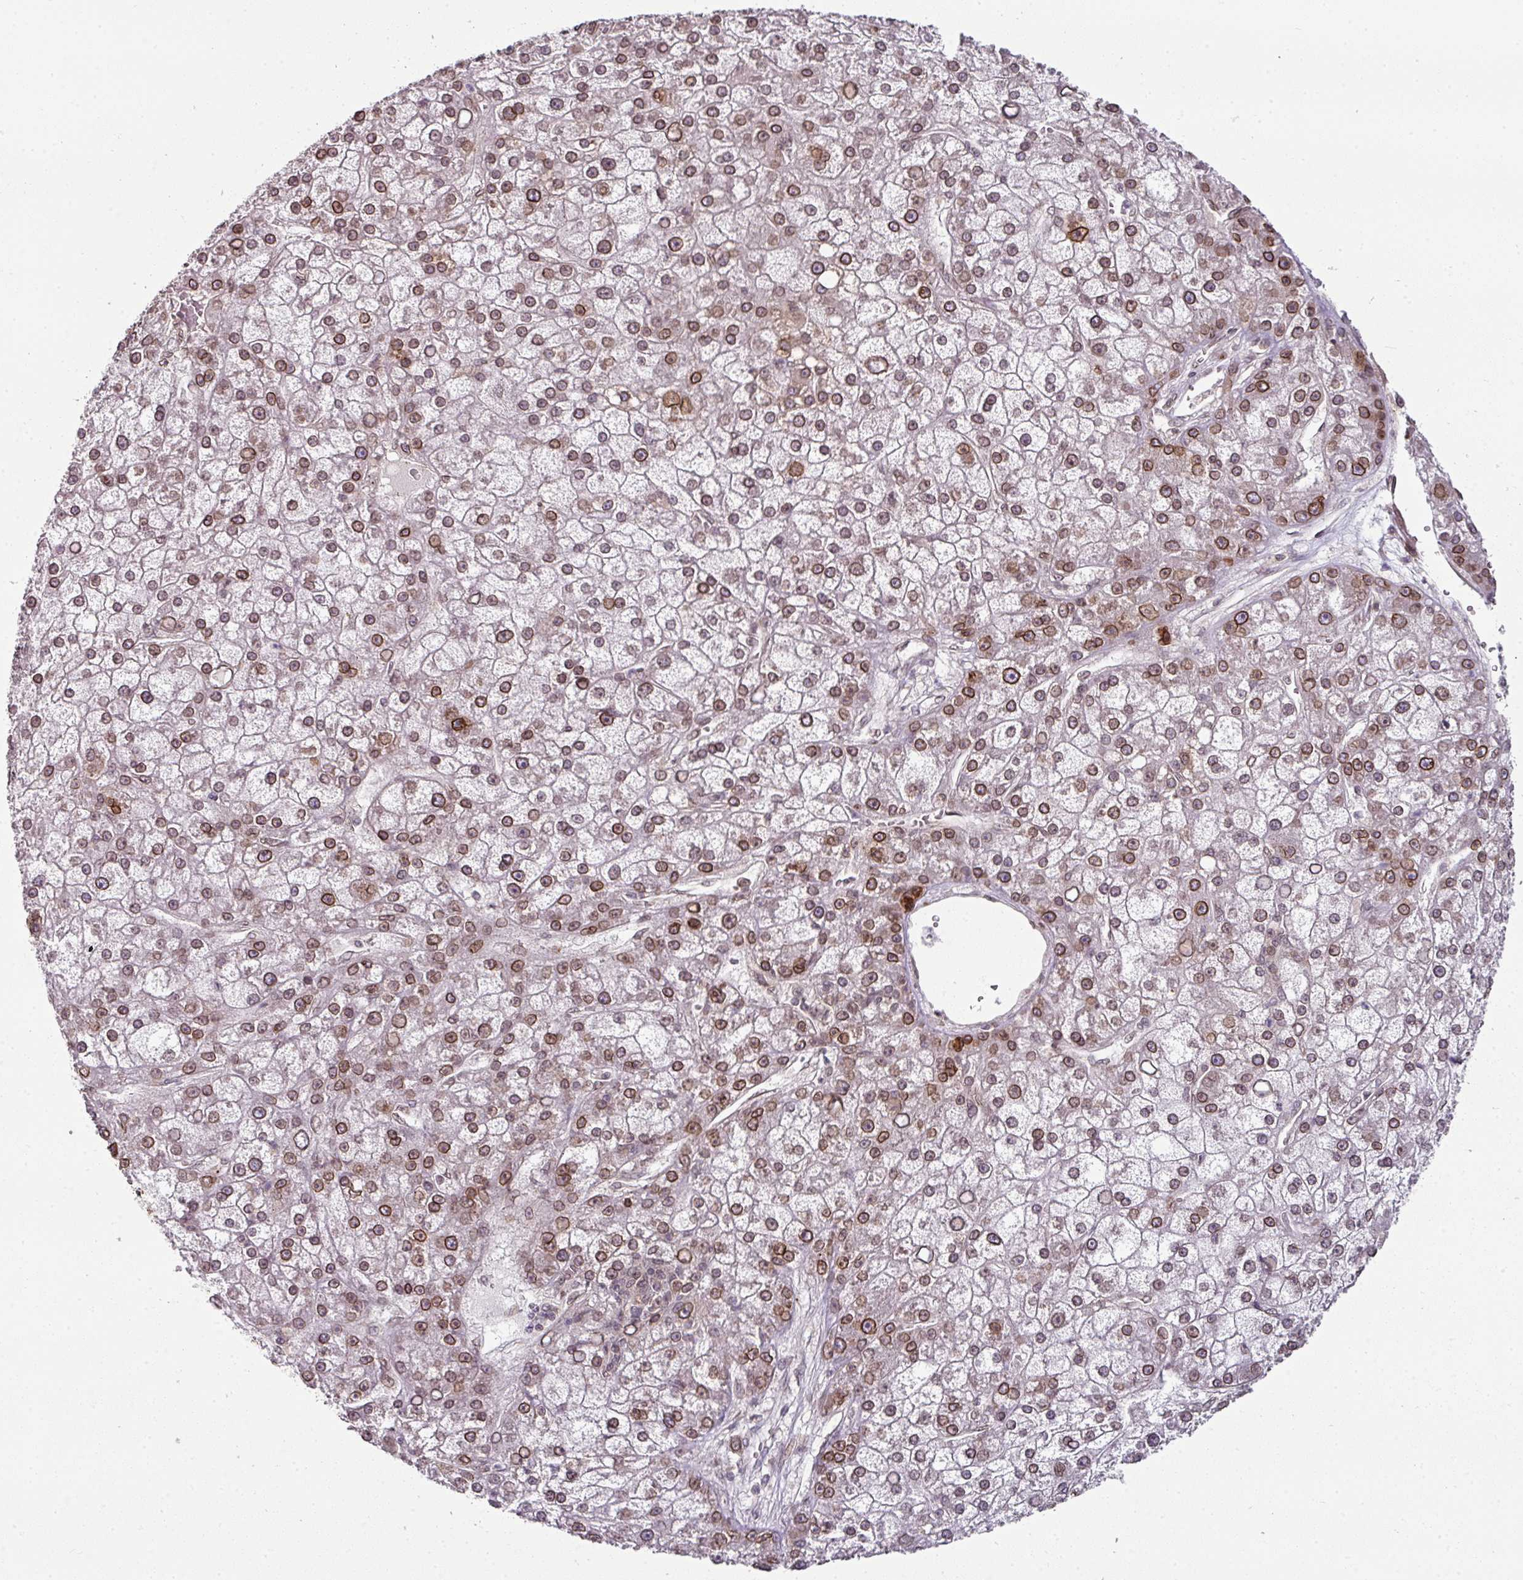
{"staining": {"intensity": "moderate", "quantity": ">75%", "location": "cytoplasmic/membranous,nuclear"}, "tissue": "liver cancer", "cell_type": "Tumor cells", "image_type": "cancer", "snomed": [{"axis": "morphology", "description": "Carcinoma, Hepatocellular, NOS"}, {"axis": "topography", "description": "Liver"}], "caption": "An immunohistochemistry (IHC) micrograph of neoplastic tissue is shown. Protein staining in brown labels moderate cytoplasmic/membranous and nuclear positivity in hepatocellular carcinoma (liver) within tumor cells. (Stains: DAB in brown, nuclei in blue, Microscopy: brightfield microscopy at high magnification).", "gene": "RANGAP1", "patient": {"sex": "male", "age": 67}}